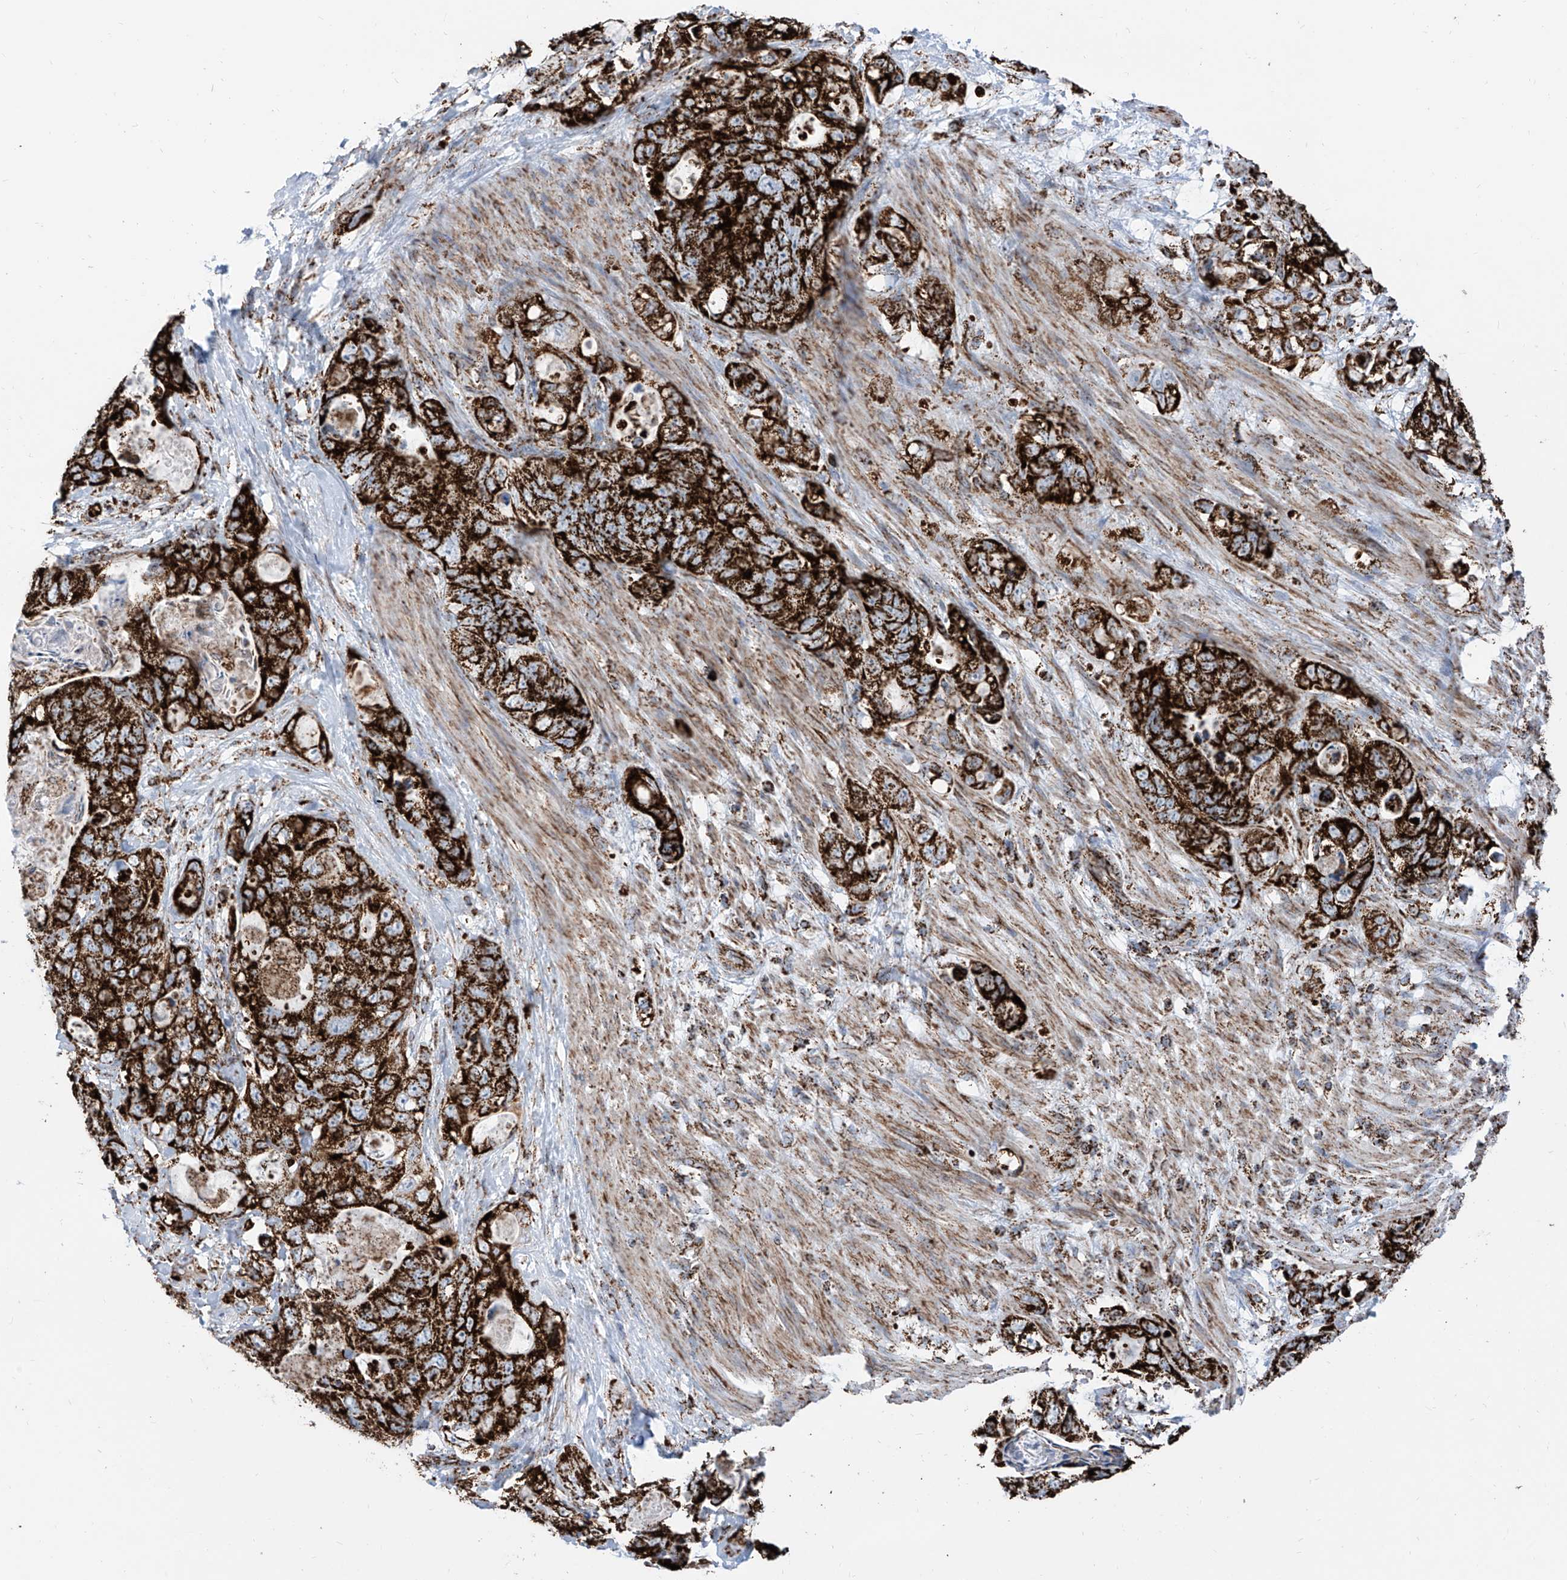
{"staining": {"intensity": "strong", "quantity": ">75%", "location": "cytoplasmic/membranous"}, "tissue": "stomach cancer", "cell_type": "Tumor cells", "image_type": "cancer", "snomed": [{"axis": "morphology", "description": "Normal tissue, NOS"}, {"axis": "morphology", "description": "Adenocarcinoma, NOS"}, {"axis": "topography", "description": "Stomach"}], "caption": "A brown stain shows strong cytoplasmic/membranous expression of a protein in human stomach cancer (adenocarcinoma) tumor cells.", "gene": "COX5B", "patient": {"sex": "female", "age": 89}}